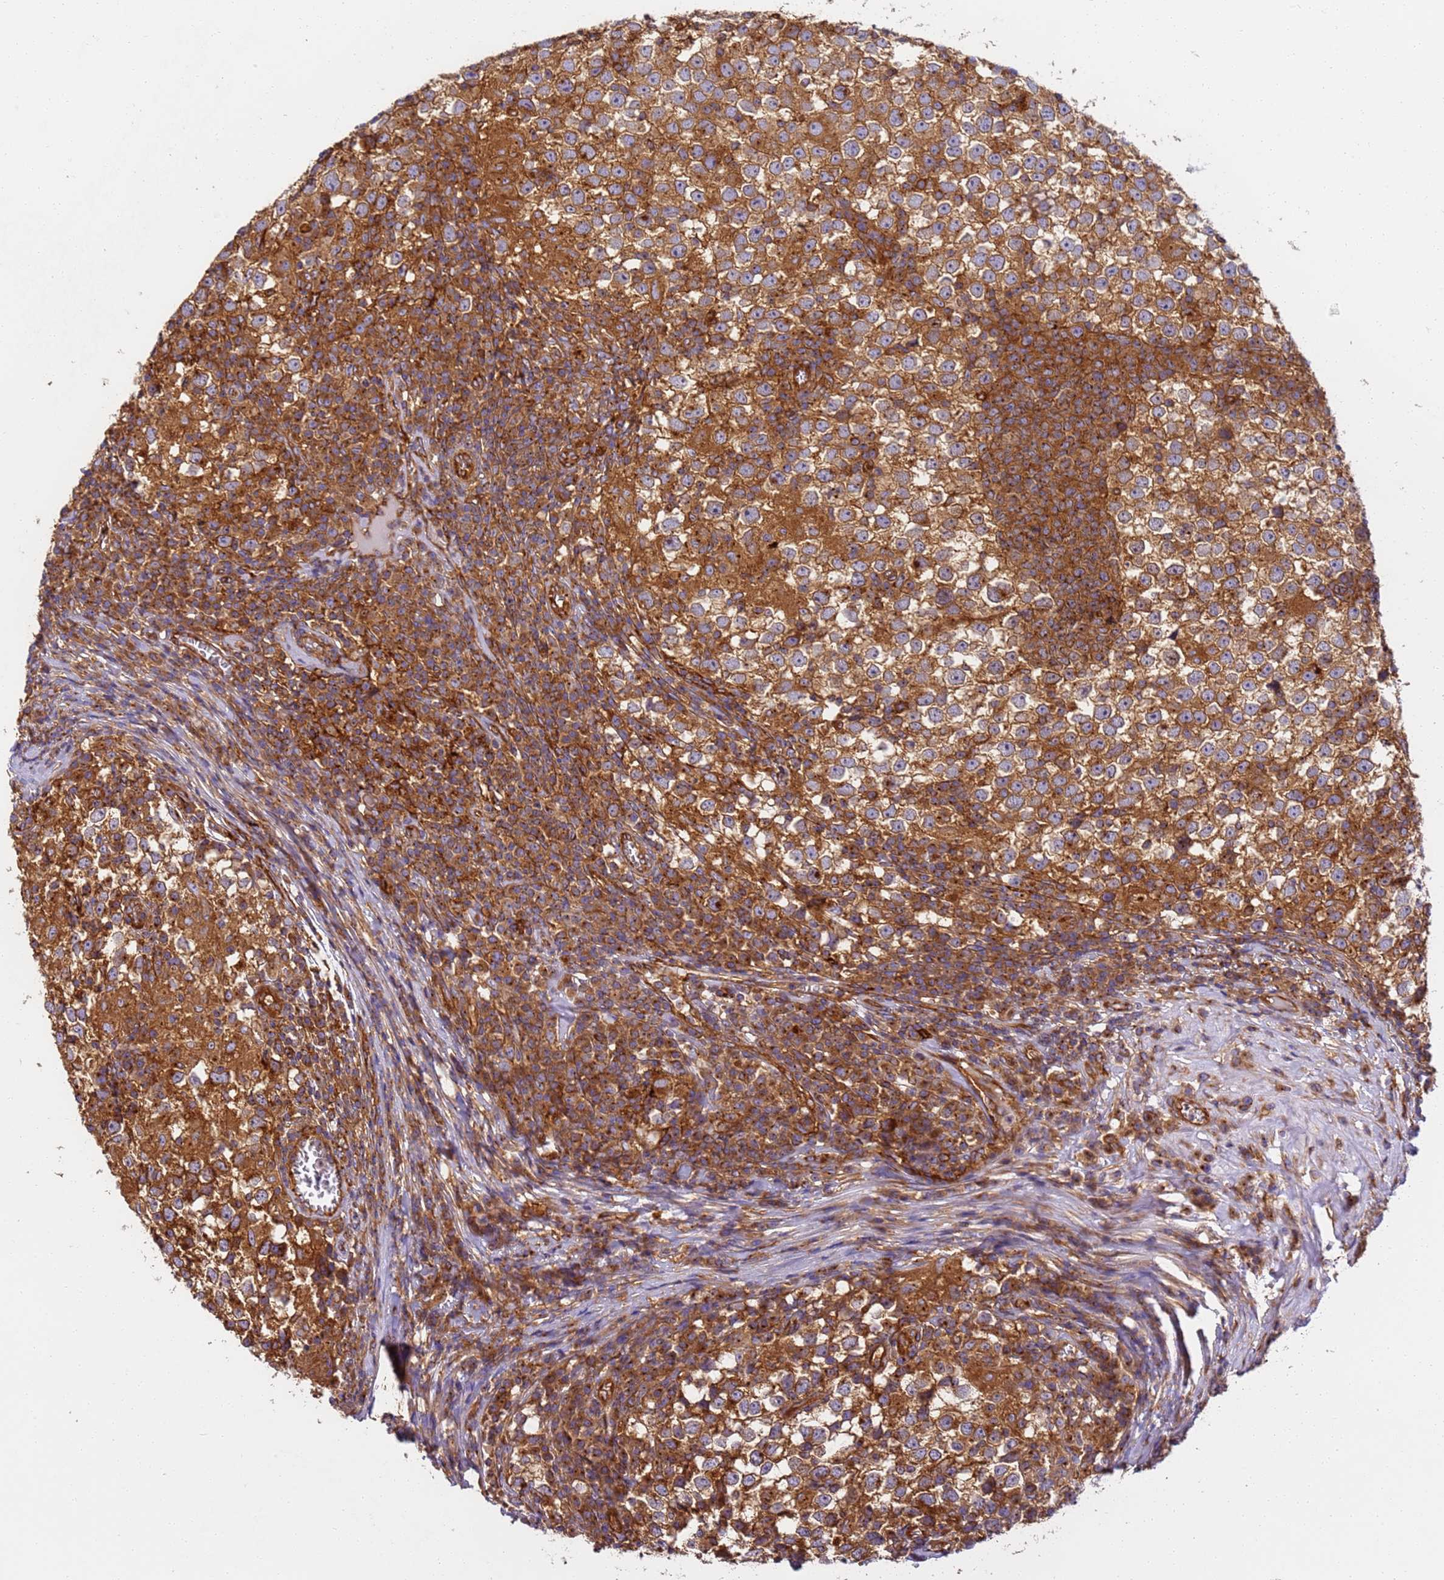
{"staining": {"intensity": "strong", "quantity": ">75%", "location": "cytoplasmic/membranous"}, "tissue": "testis cancer", "cell_type": "Tumor cells", "image_type": "cancer", "snomed": [{"axis": "morphology", "description": "Seminoma, NOS"}, {"axis": "topography", "description": "Testis"}], "caption": "Immunohistochemistry (IHC) of human testis seminoma demonstrates high levels of strong cytoplasmic/membranous expression in approximately >75% of tumor cells. (DAB = brown stain, brightfield microscopy at high magnification).", "gene": "DYNC1I2", "patient": {"sex": "male", "age": 65}}